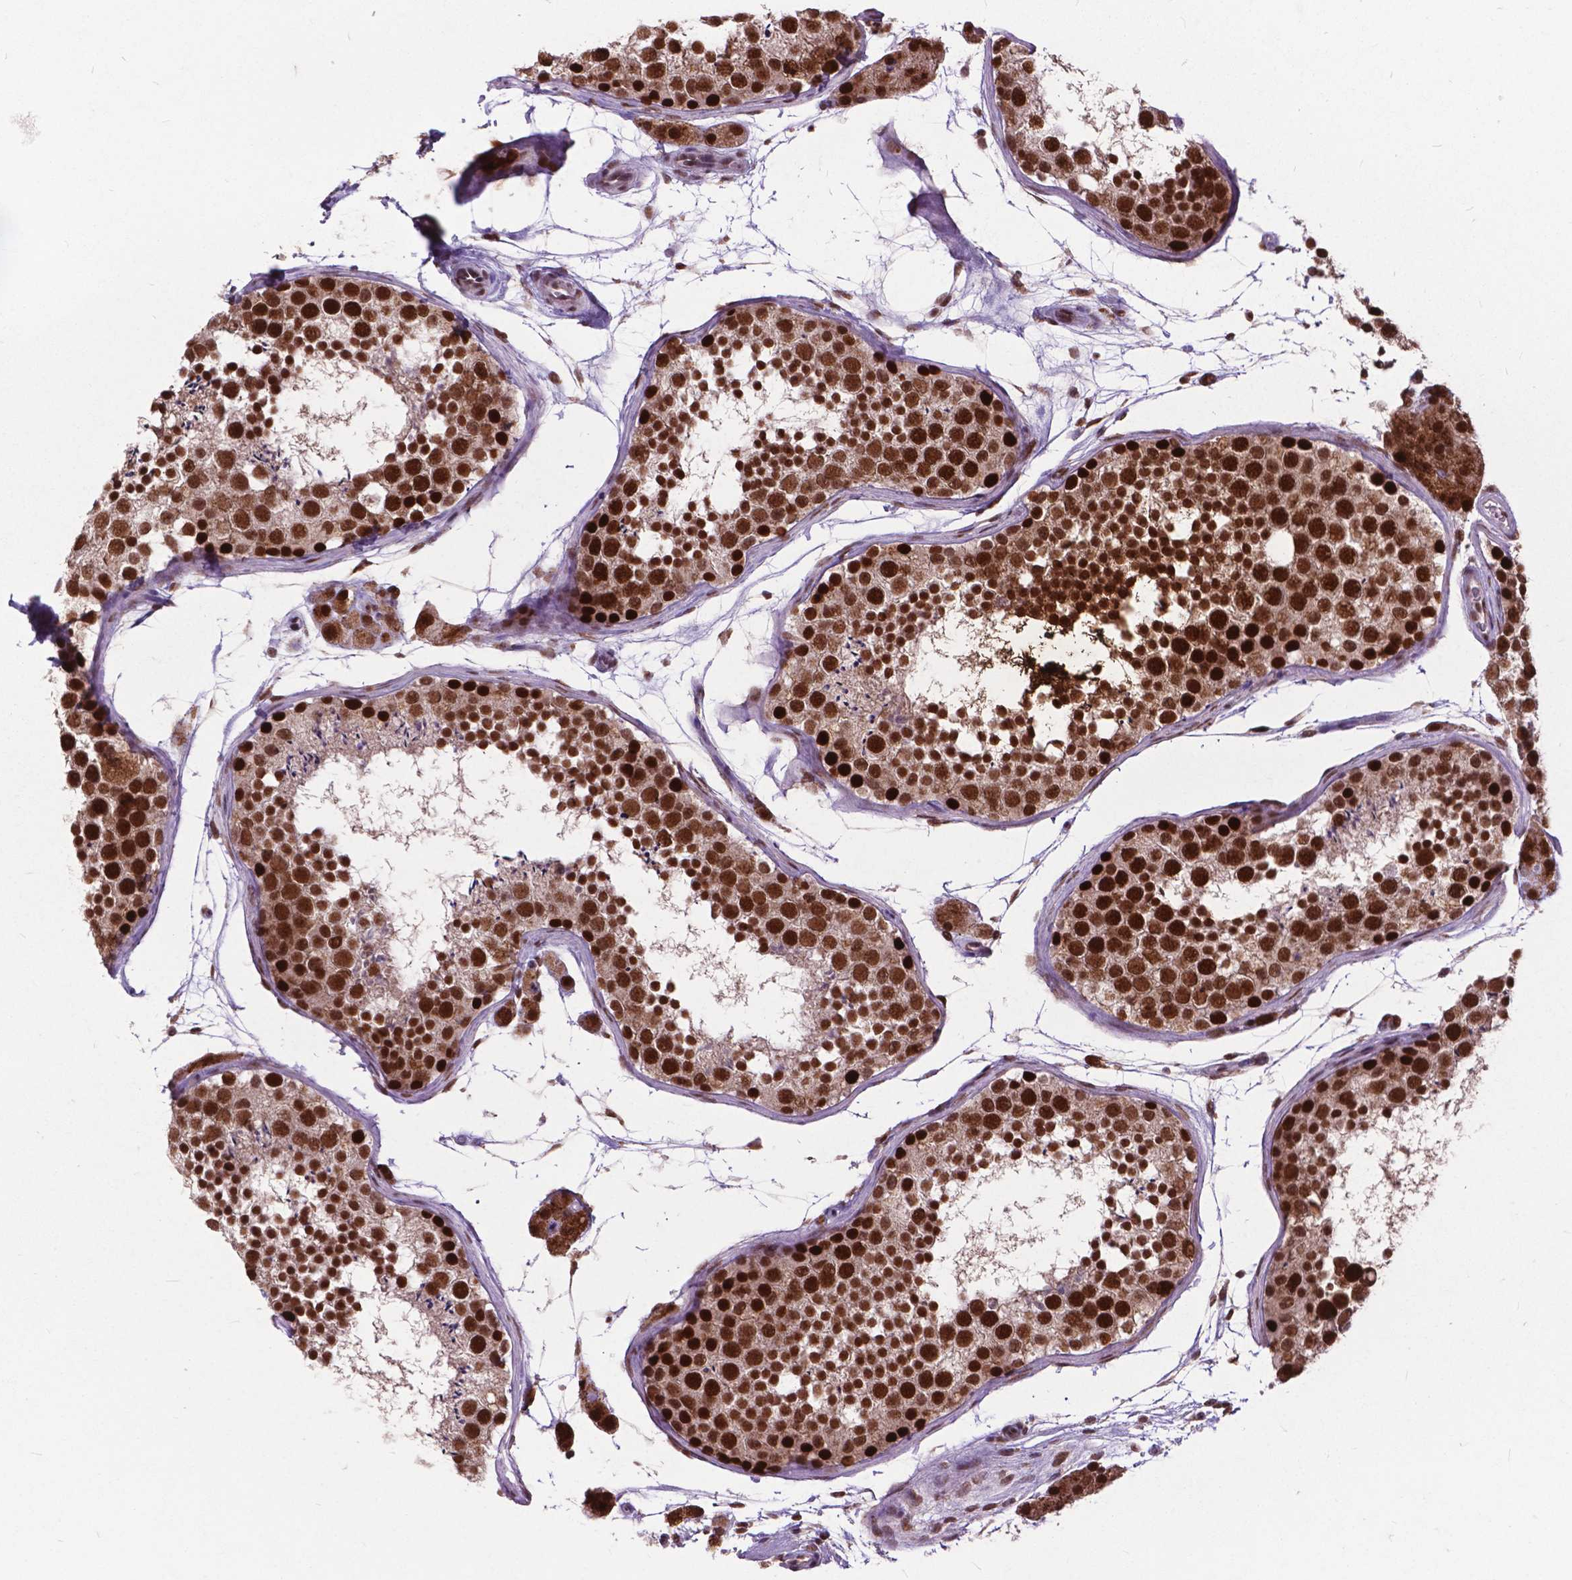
{"staining": {"intensity": "strong", "quantity": ">75%", "location": "nuclear"}, "tissue": "testis", "cell_type": "Cells in seminiferous ducts", "image_type": "normal", "snomed": [{"axis": "morphology", "description": "Normal tissue, NOS"}, {"axis": "topography", "description": "Testis"}], "caption": "Immunohistochemical staining of unremarkable human testis reveals strong nuclear protein staining in about >75% of cells in seminiferous ducts. (DAB = brown stain, brightfield microscopy at high magnification).", "gene": "MSH2", "patient": {"sex": "male", "age": 41}}